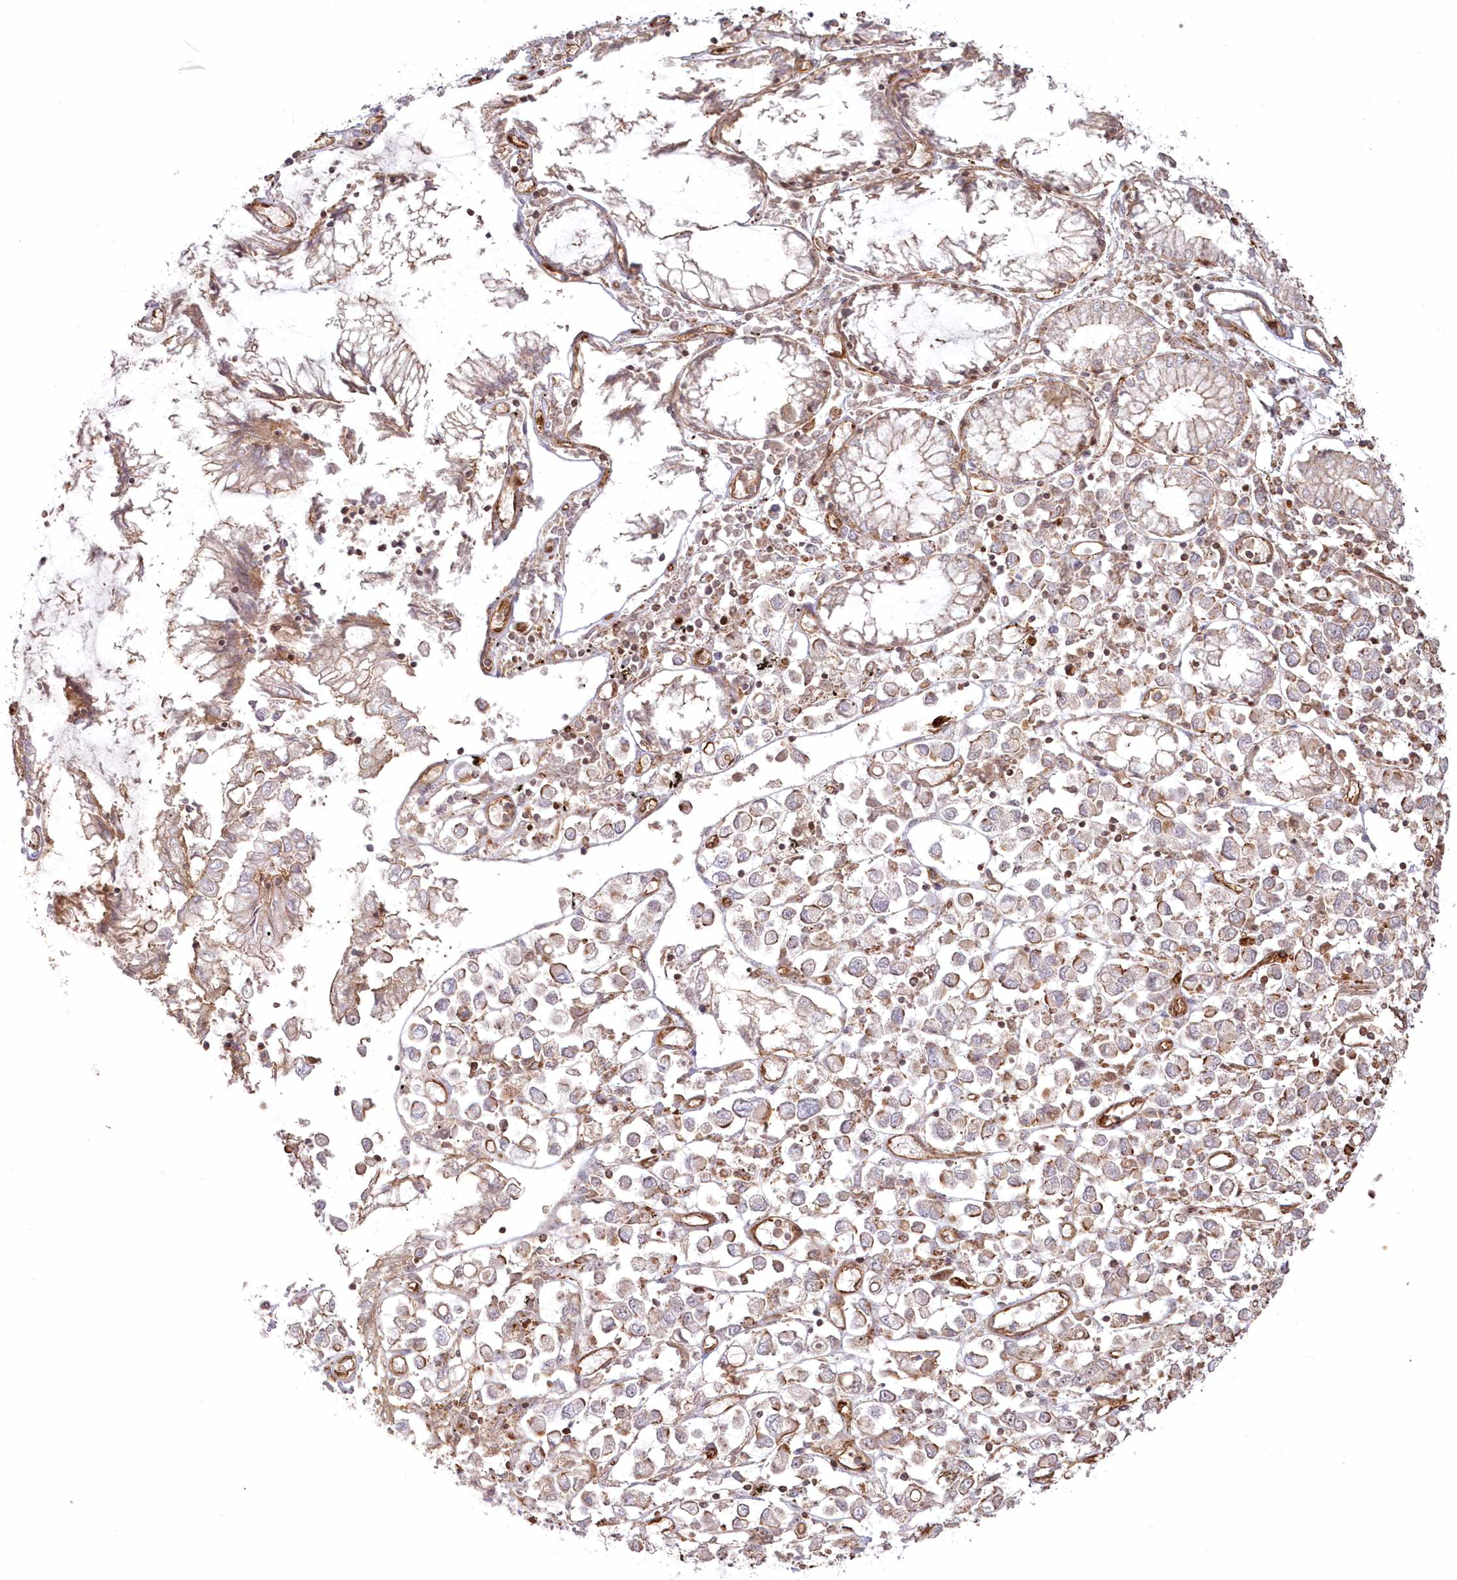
{"staining": {"intensity": "moderate", "quantity": "25%-75%", "location": "cytoplasmic/membranous"}, "tissue": "stomach cancer", "cell_type": "Tumor cells", "image_type": "cancer", "snomed": [{"axis": "morphology", "description": "Adenocarcinoma, NOS"}, {"axis": "topography", "description": "Stomach"}], "caption": "An image of stomach cancer stained for a protein shows moderate cytoplasmic/membranous brown staining in tumor cells.", "gene": "RGCC", "patient": {"sex": "female", "age": 76}}